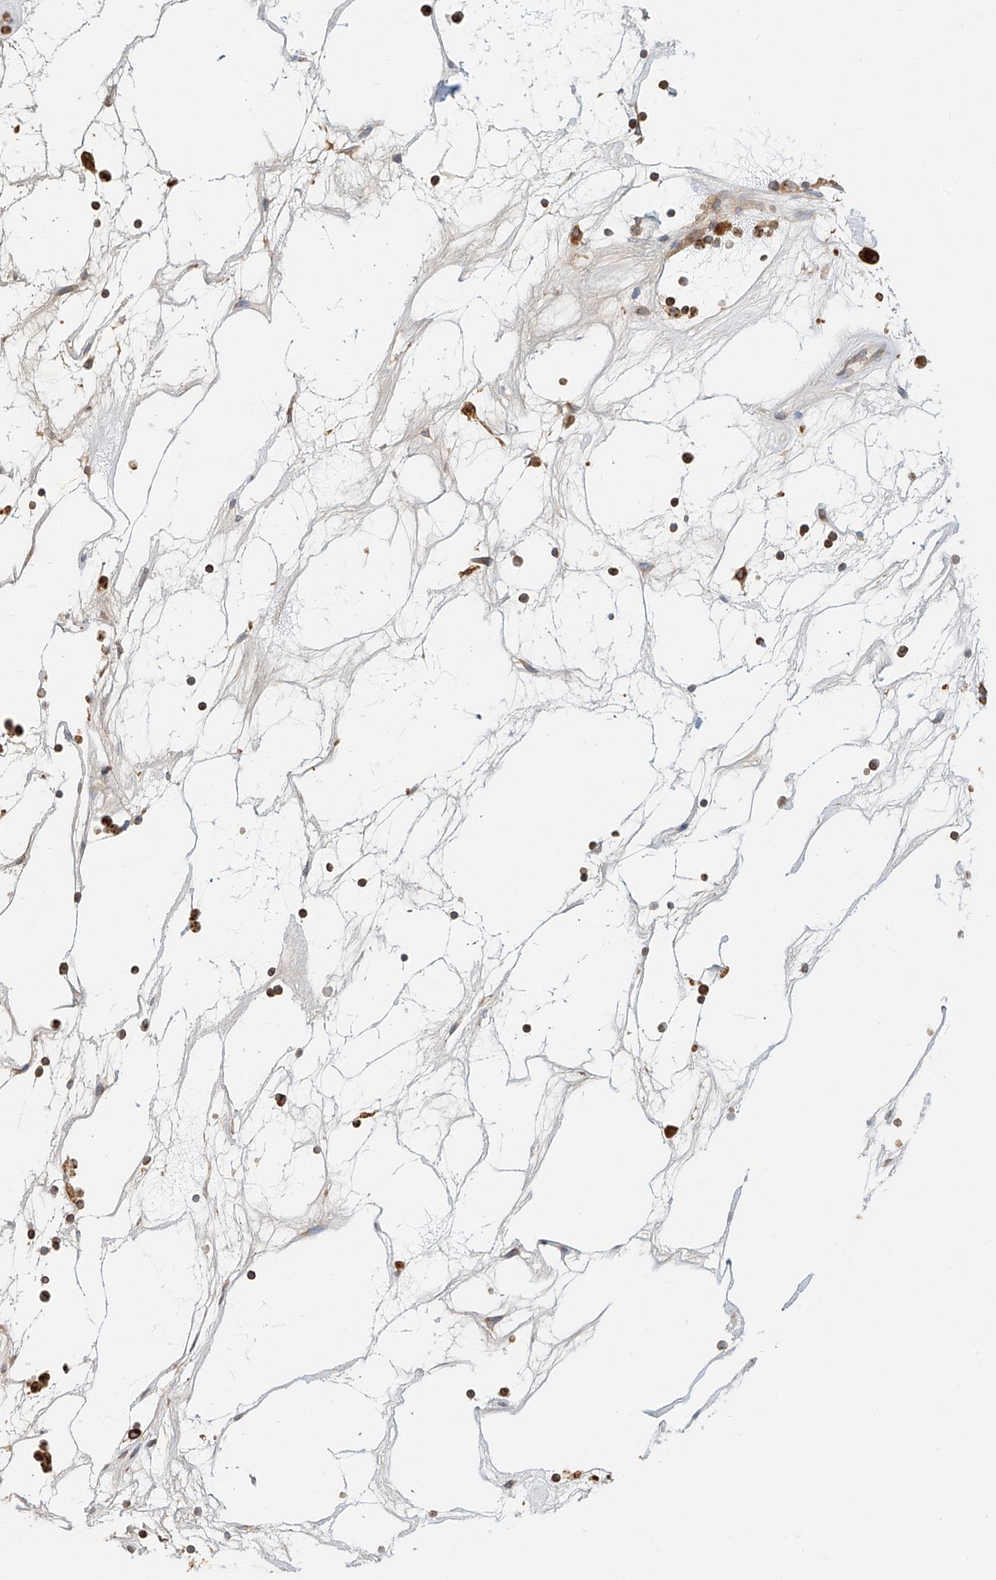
{"staining": {"intensity": "strong", "quantity": ">75%", "location": "cytoplasmic/membranous"}, "tissue": "nasopharynx", "cell_type": "Respiratory epithelial cells", "image_type": "normal", "snomed": [{"axis": "morphology", "description": "Normal tissue, NOS"}, {"axis": "topography", "description": "Nasopharynx"}], "caption": "Nasopharynx stained with DAB (3,3'-diaminobenzidine) immunohistochemistry demonstrates high levels of strong cytoplasmic/membranous expression in approximately >75% of respiratory epithelial cells.", "gene": "DHRS7", "patient": {"sex": "male", "age": 64}}